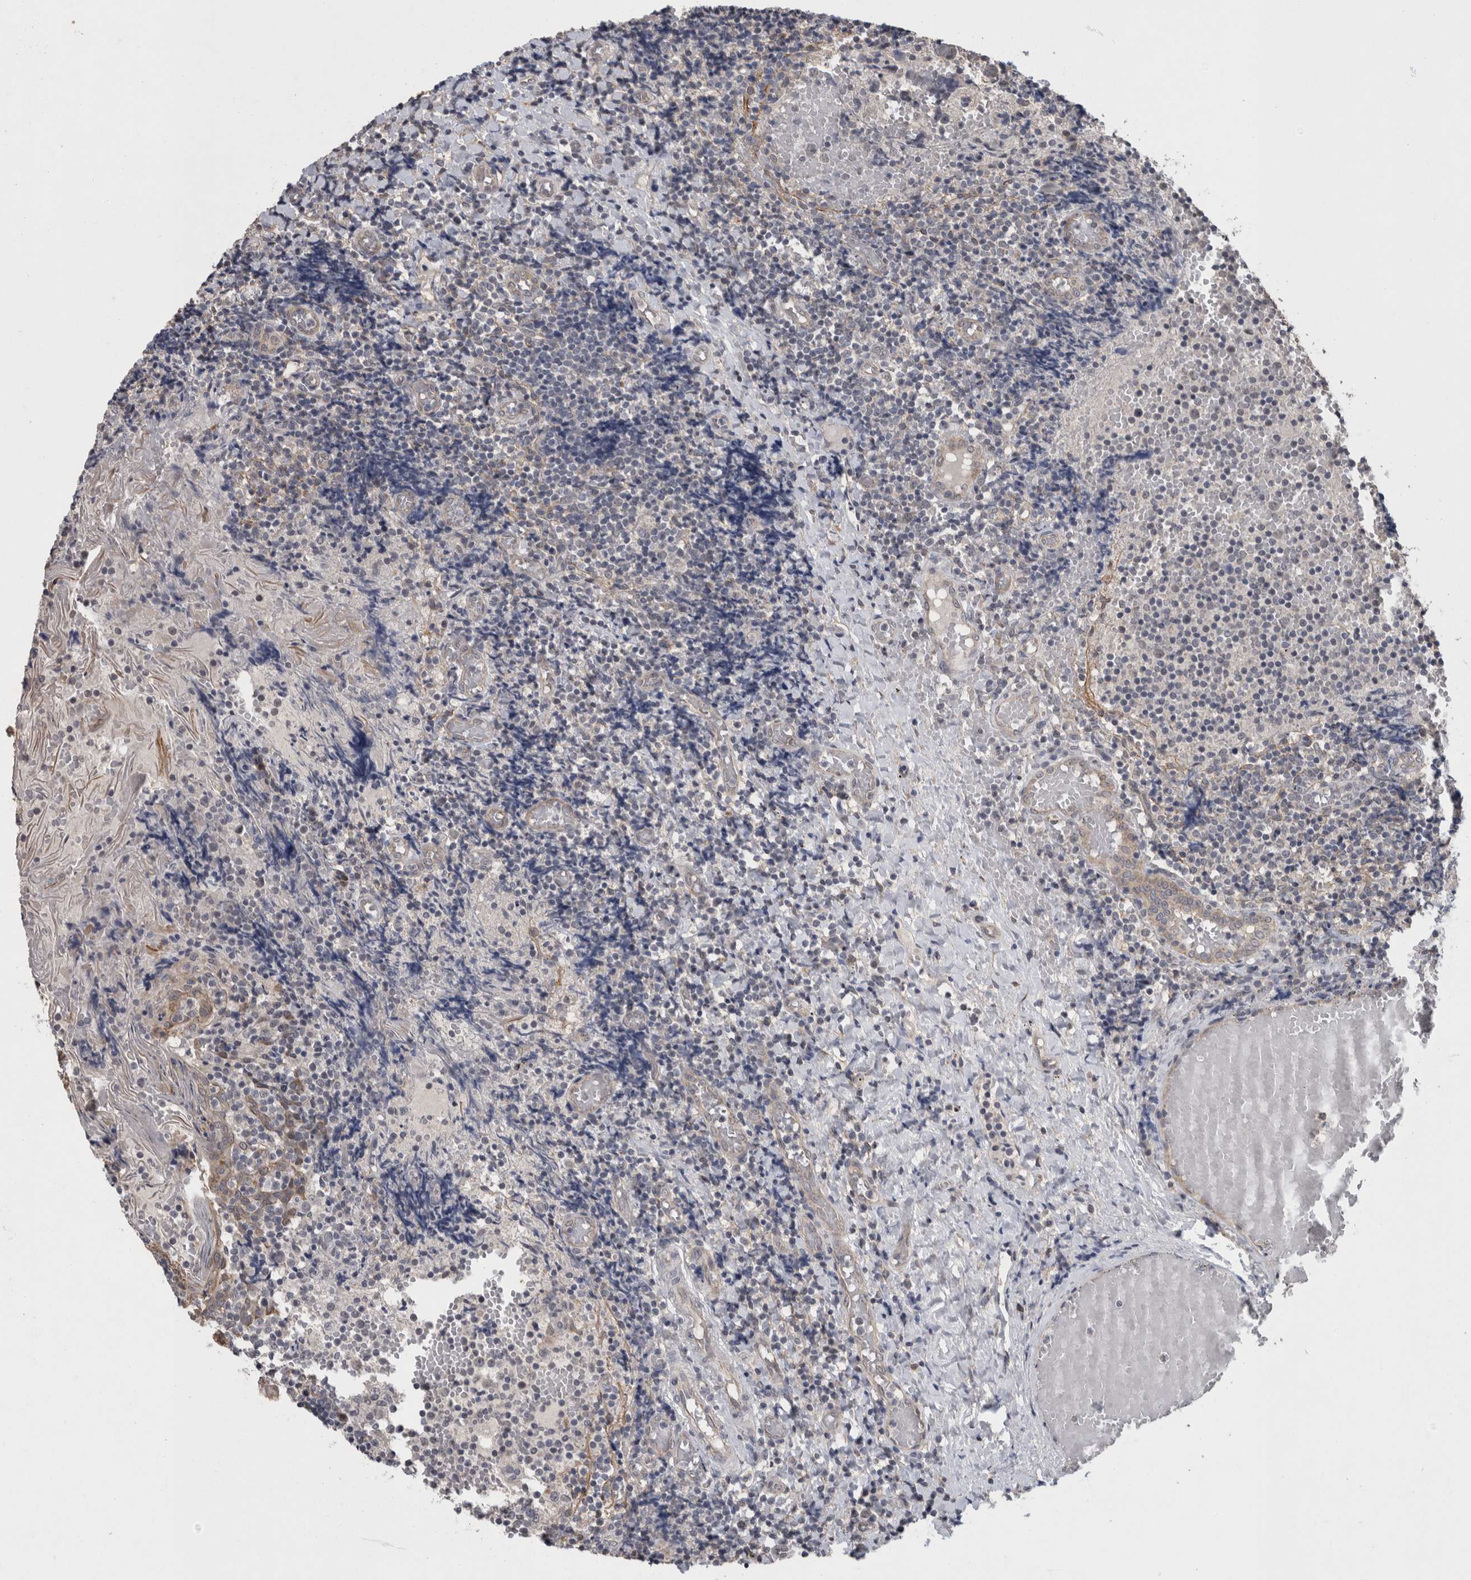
{"staining": {"intensity": "negative", "quantity": "none", "location": "none"}, "tissue": "tonsil", "cell_type": "Germinal center cells", "image_type": "normal", "snomed": [{"axis": "morphology", "description": "Normal tissue, NOS"}, {"axis": "topography", "description": "Tonsil"}], "caption": "Germinal center cells show no significant protein positivity in benign tonsil. Nuclei are stained in blue.", "gene": "RHPN1", "patient": {"sex": "female", "age": 19}}